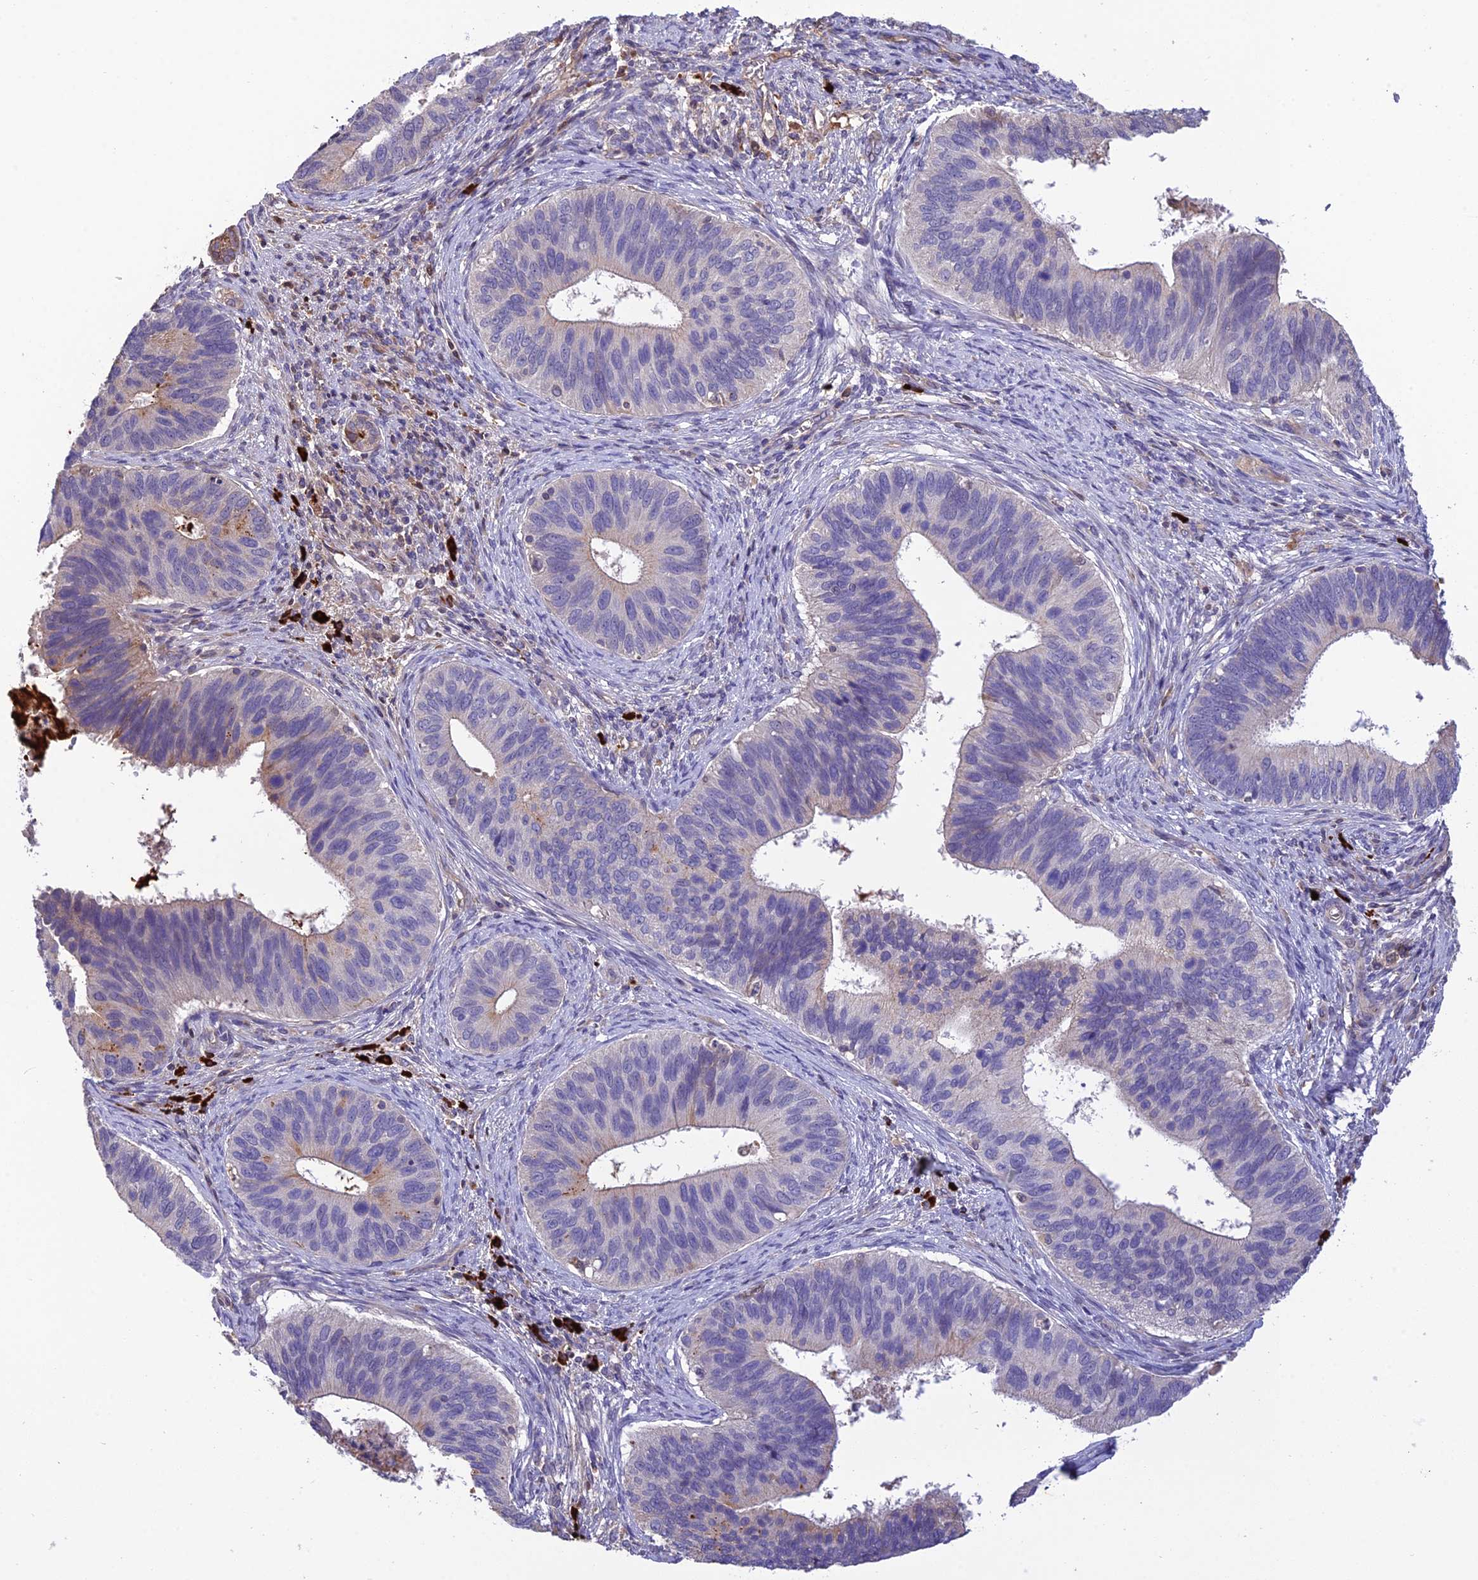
{"staining": {"intensity": "moderate", "quantity": "<25%", "location": "cytoplasmic/membranous"}, "tissue": "cervical cancer", "cell_type": "Tumor cells", "image_type": "cancer", "snomed": [{"axis": "morphology", "description": "Adenocarcinoma, NOS"}, {"axis": "topography", "description": "Cervix"}], "caption": "A micrograph of cervical cancer (adenocarcinoma) stained for a protein displays moderate cytoplasmic/membranous brown staining in tumor cells. (DAB (3,3'-diaminobenzidine) = brown stain, brightfield microscopy at high magnification).", "gene": "MIOS", "patient": {"sex": "female", "age": 42}}